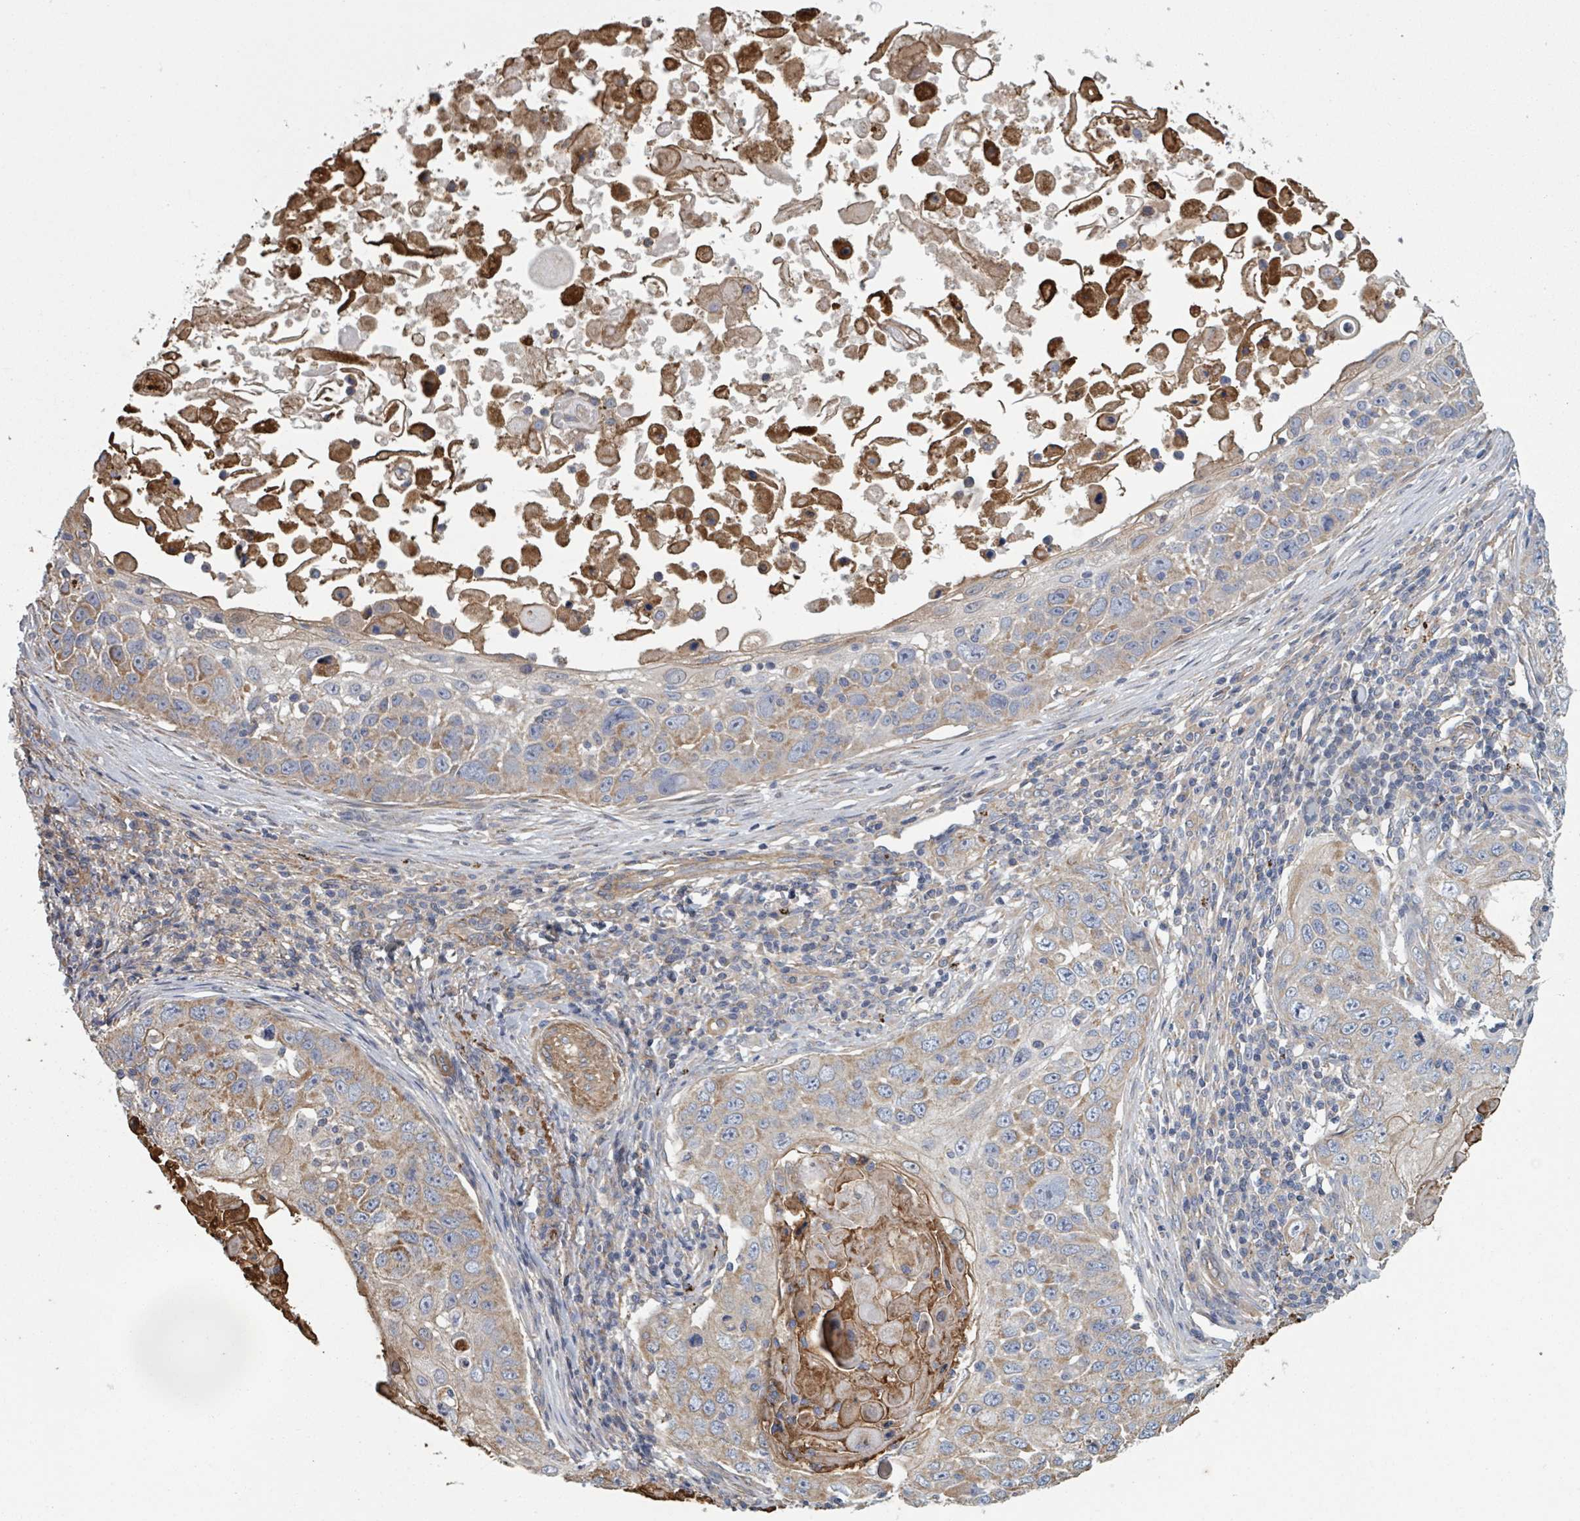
{"staining": {"intensity": "moderate", "quantity": "25%-75%", "location": "cytoplasmic/membranous"}, "tissue": "skin cancer", "cell_type": "Tumor cells", "image_type": "cancer", "snomed": [{"axis": "morphology", "description": "Squamous cell carcinoma, NOS"}, {"axis": "topography", "description": "Skin"}], "caption": "The image shows staining of skin cancer, revealing moderate cytoplasmic/membranous protein expression (brown color) within tumor cells. The staining was performed using DAB, with brown indicating positive protein expression. Nuclei are stained blue with hematoxylin.", "gene": "ADCK1", "patient": {"sex": "male", "age": 24}}